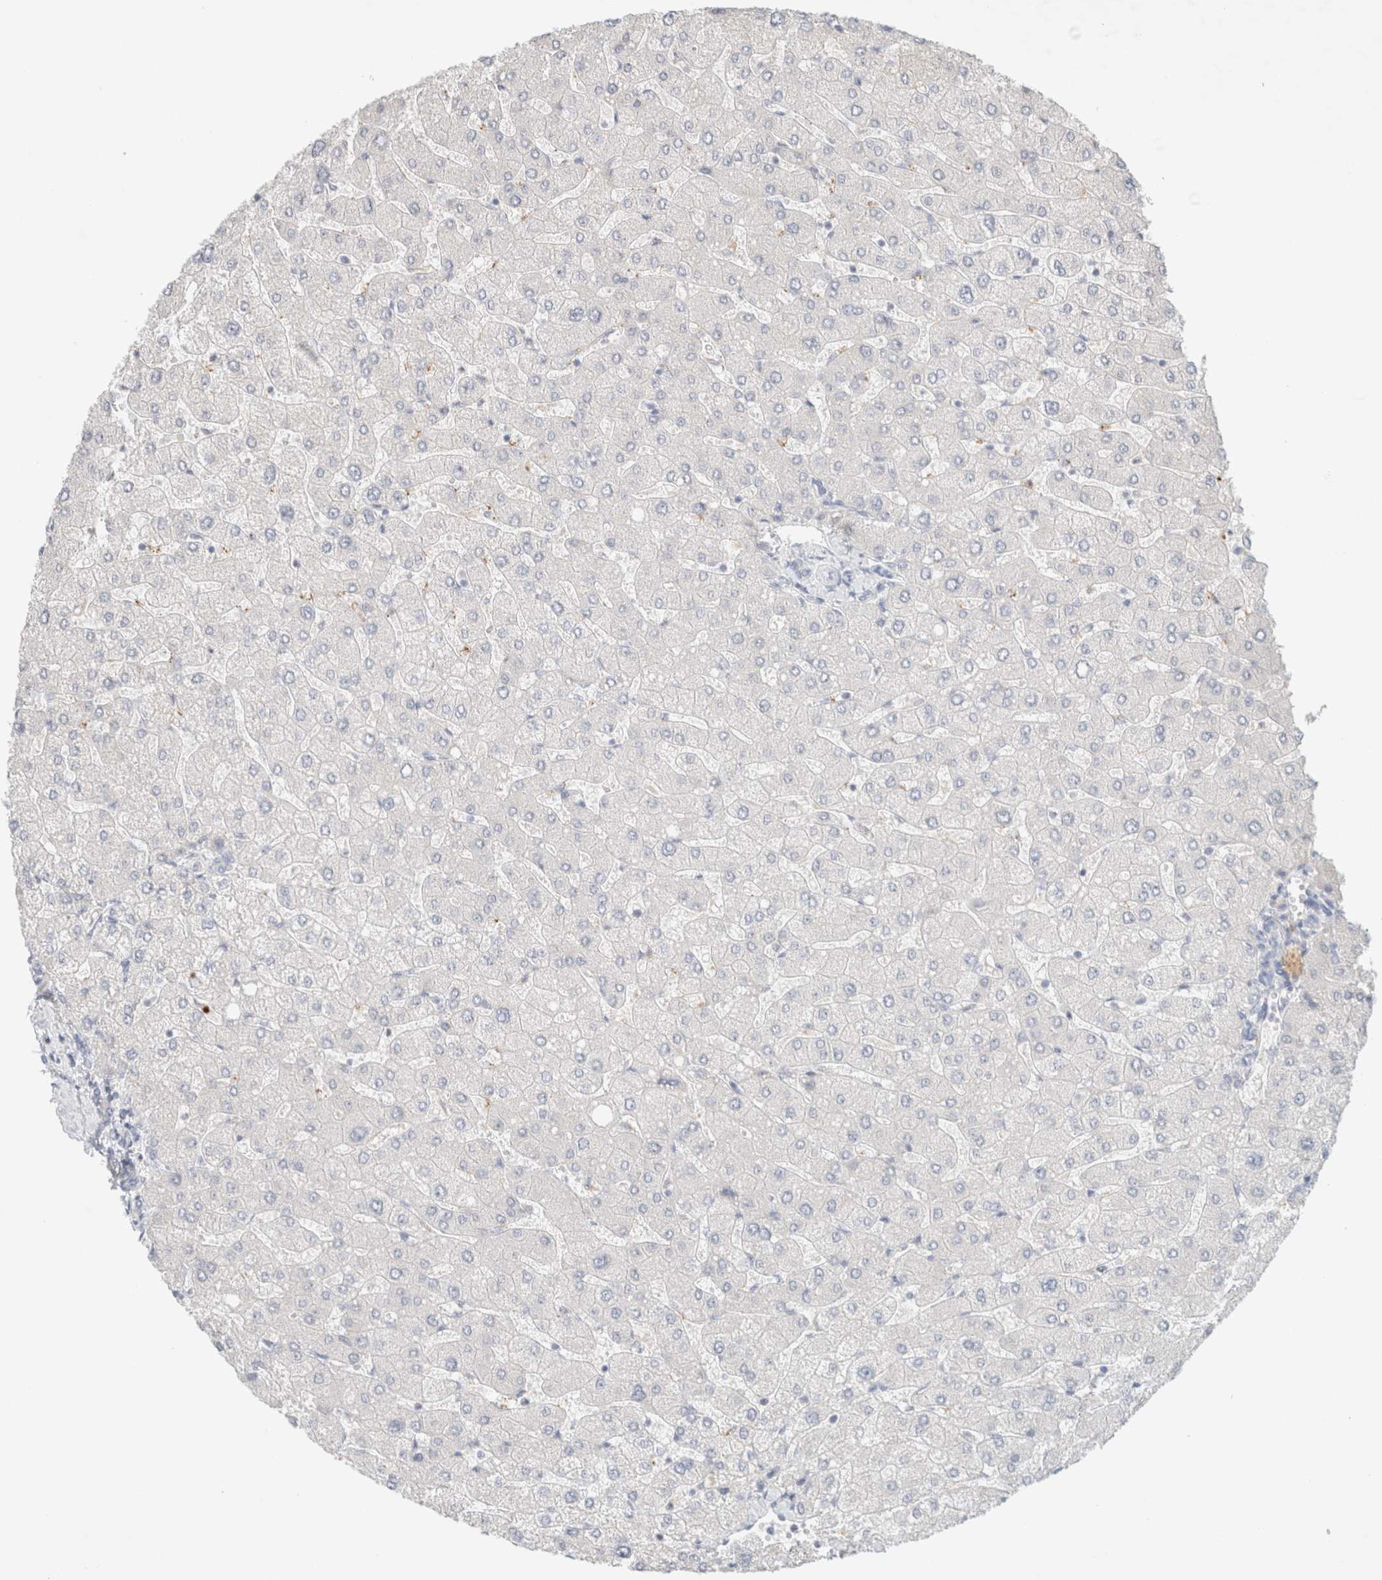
{"staining": {"intensity": "negative", "quantity": "none", "location": "none"}, "tissue": "liver", "cell_type": "Cholangiocytes", "image_type": "normal", "snomed": [{"axis": "morphology", "description": "Normal tissue, NOS"}, {"axis": "topography", "description": "Liver"}], "caption": "IHC photomicrograph of unremarkable liver: human liver stained with DAB displays no significant protein expression in cholangiocytes.", "gene": "HEXD", "patient": {"sex": "male", "age": 55}}